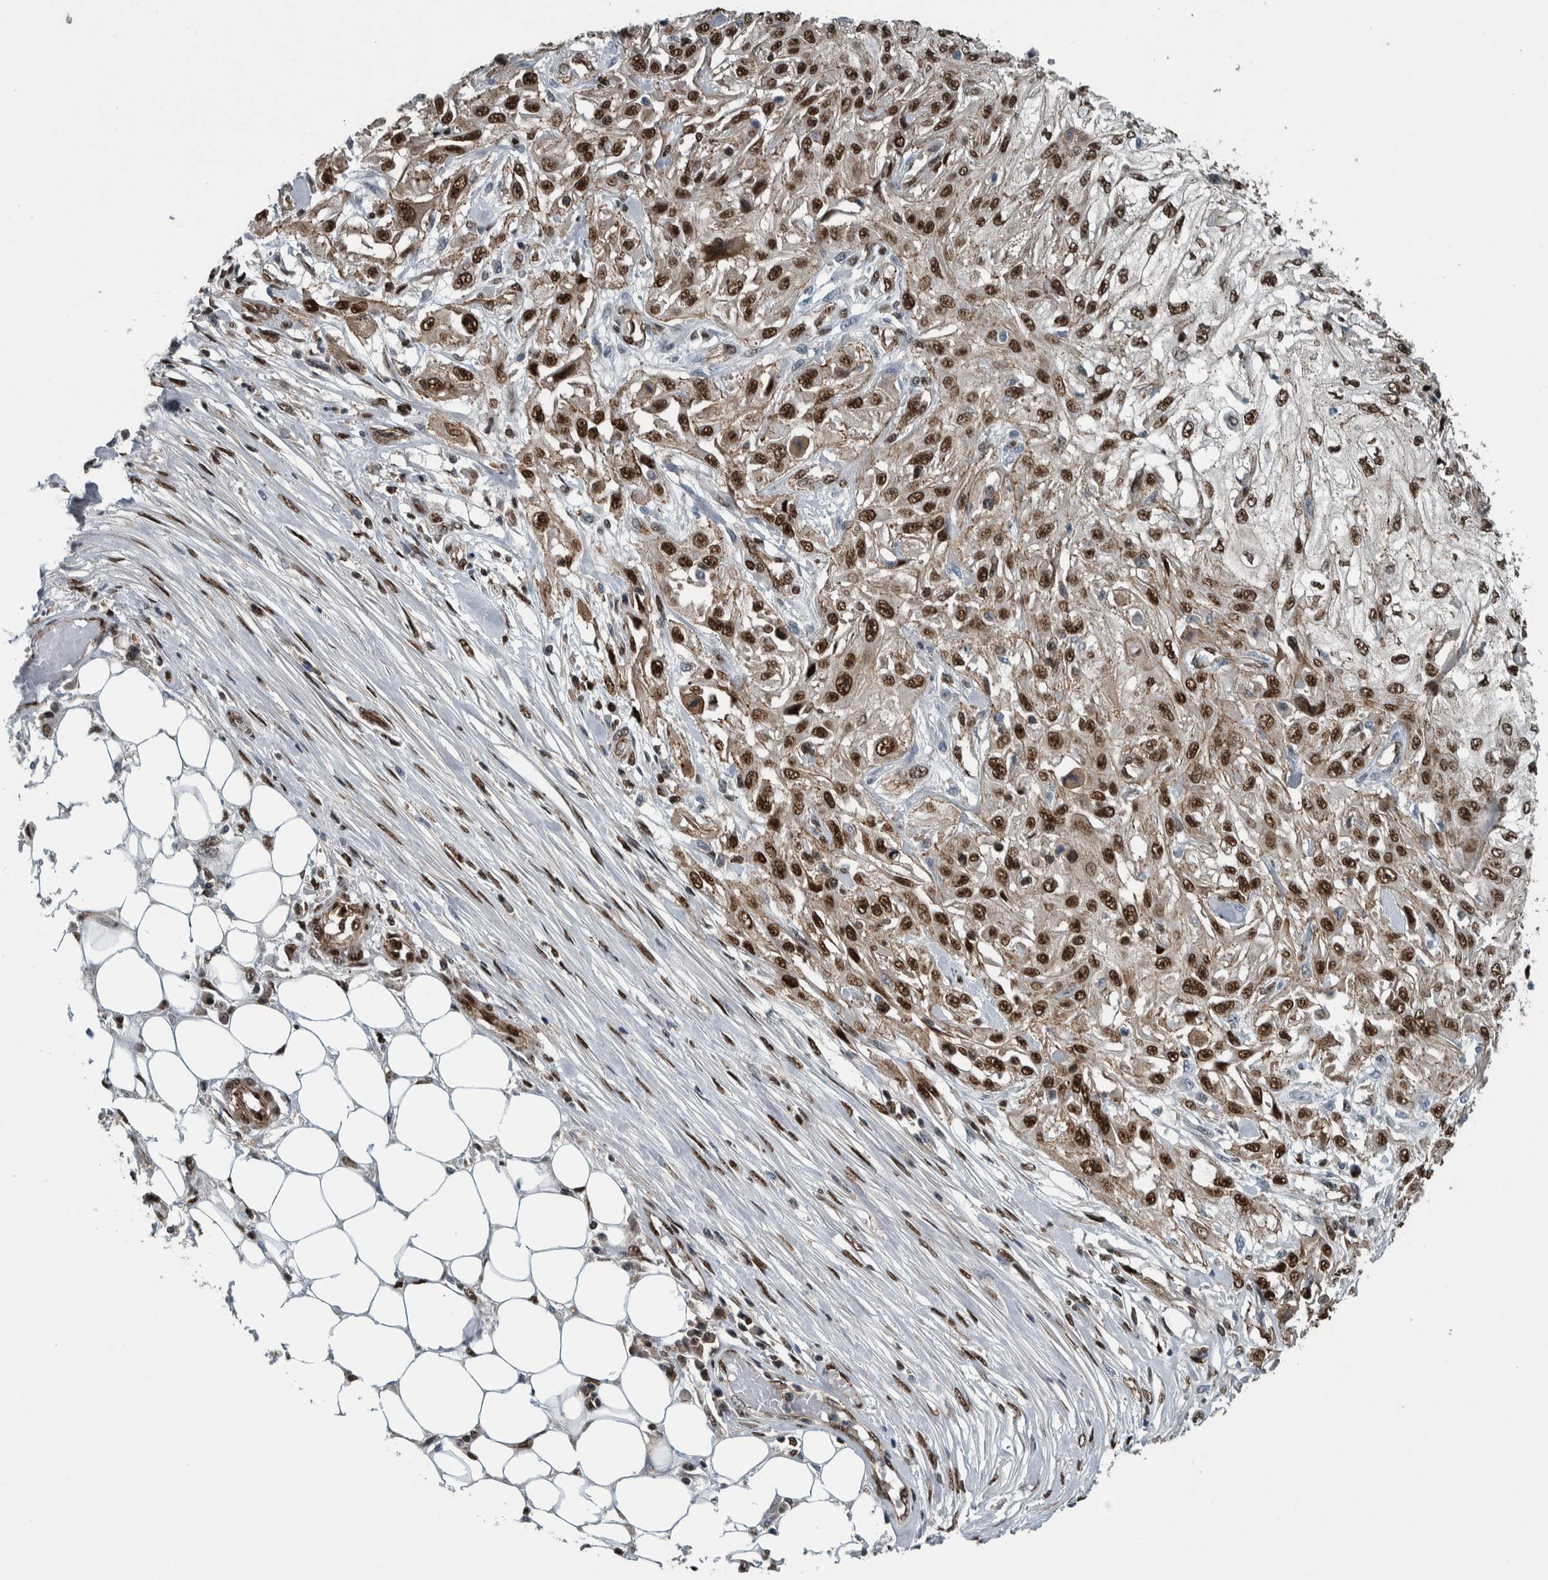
{"staining": {"intensity": "strong", "quantity": ">75%", "location": "nuclear"}, "tissue": "skin cancer", "cell_type": "Tumor cells", "image_type": "cancer", "snomed": [{"axis": "morphology", "description": "Squamous cell carcinoma, NOS"}, {"axis": "morphology", "description": "Squamous cell carcinoma, metastatic, NOS"}, {"axis": "topography", "description": "Skin"}, {"axis": "topography", "description": "Lymph node"}], "caption": "Protein staining displays strong nuclear positivity in about >75% of tumor cells in skin cancer.", "gene": "FAM135B", "patient": {"sex": "male", "age": 75}}